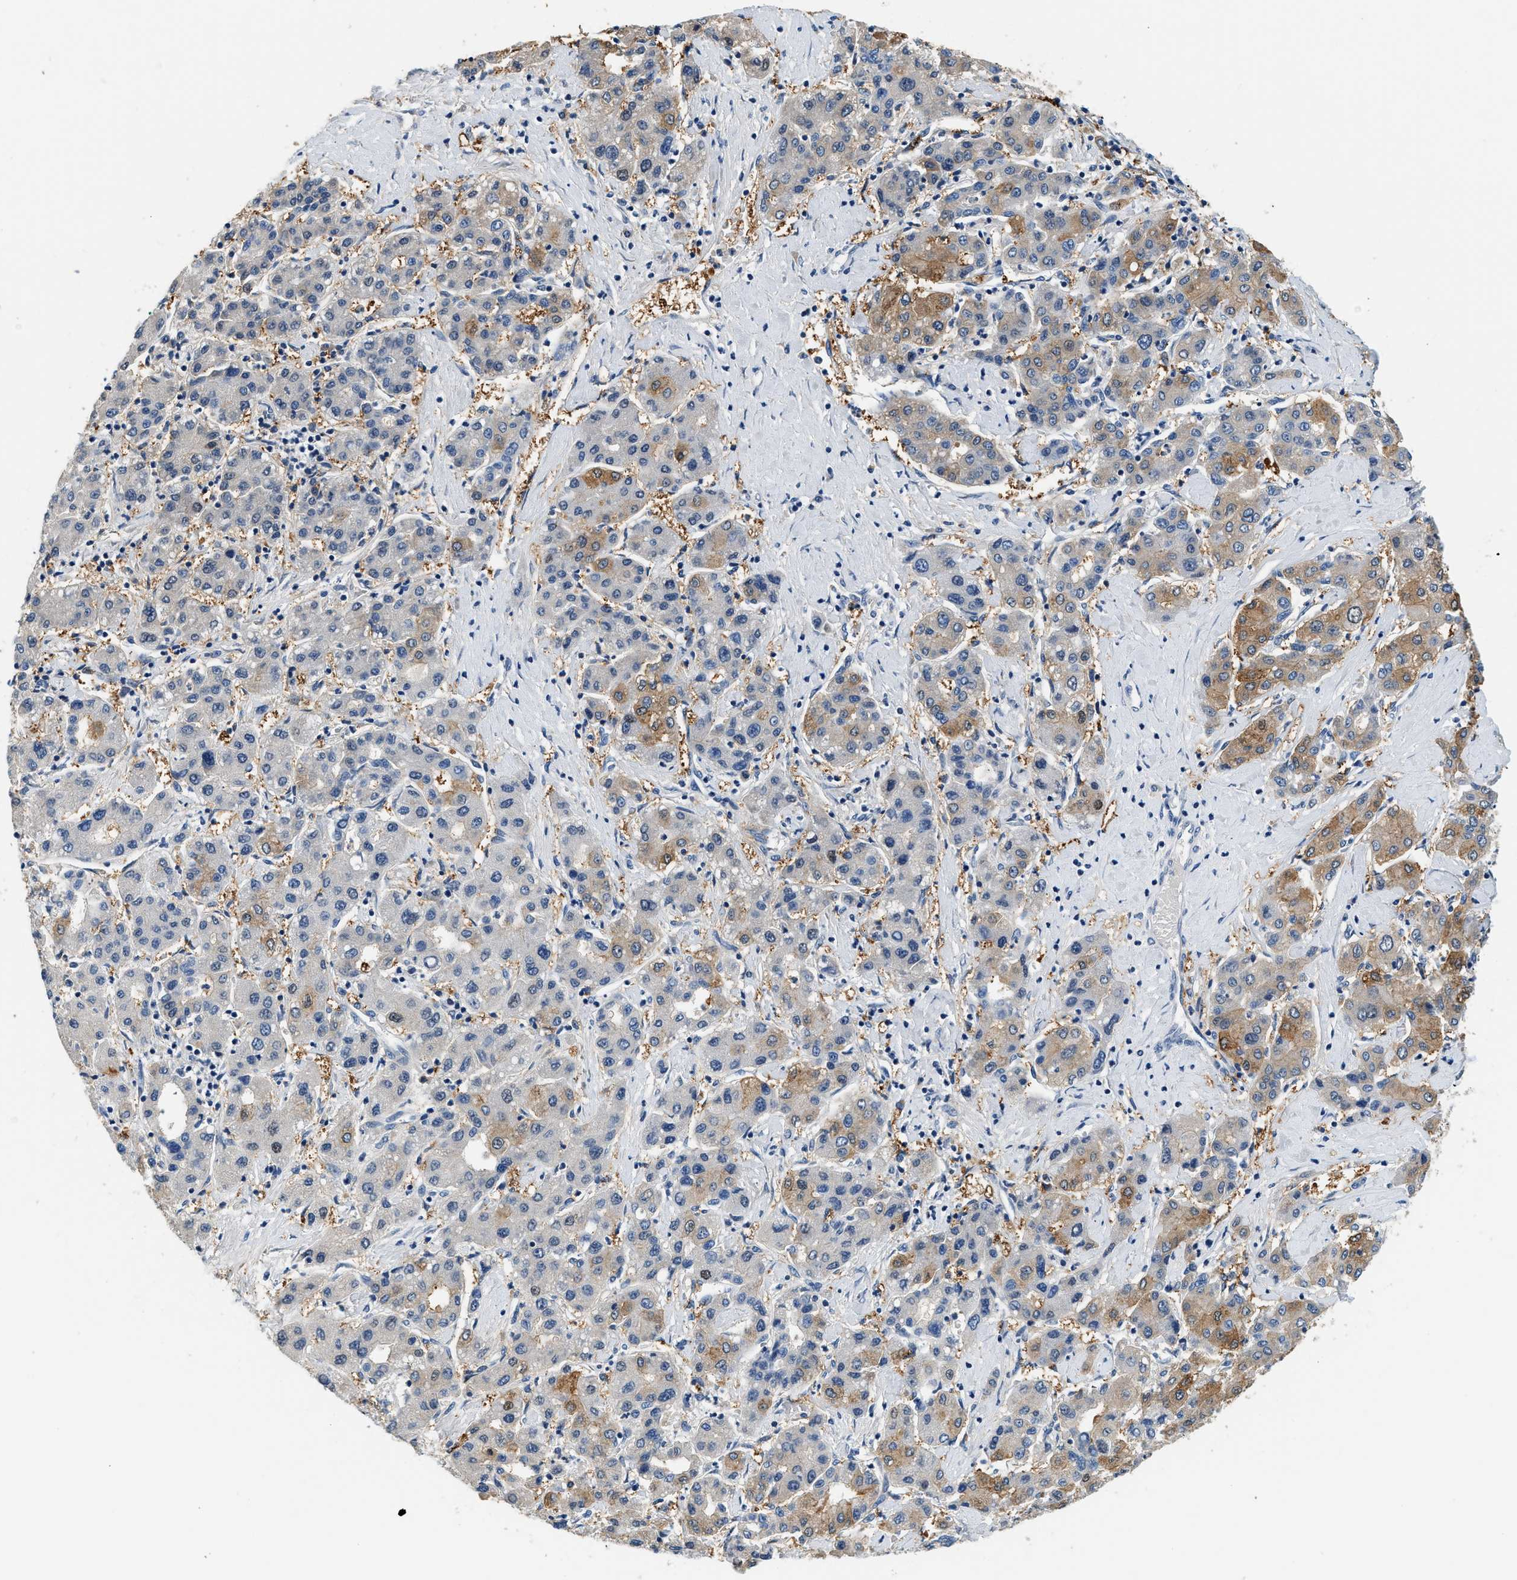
{"staining": {"intensity": "moderate", "quantity": "25%-75%", "location": "cytoplasmic/membranous"}, "tissue": "liver cancer", "cell_type": "Tumor cells", "image_type": "cancer", "snomed": [{"axis": "morphology", "description": "Carcinoma, Hepatocellular, NOS"}, {"axis": "topography", "description": "Liver"}], "caption": "Liver hepatocellular carcinoma was stained to show a protein in brown. There is medium levels of moderate cytoplasmic/membranous staining in approximately 25%-75% of tumor cells. (Stains: DAB in brown, nuclei in blue, Microscopy: brightfield microscopy at high magnification).", "gene": "SLC35E1", "patient": {"sex": "male", "age": 65}}